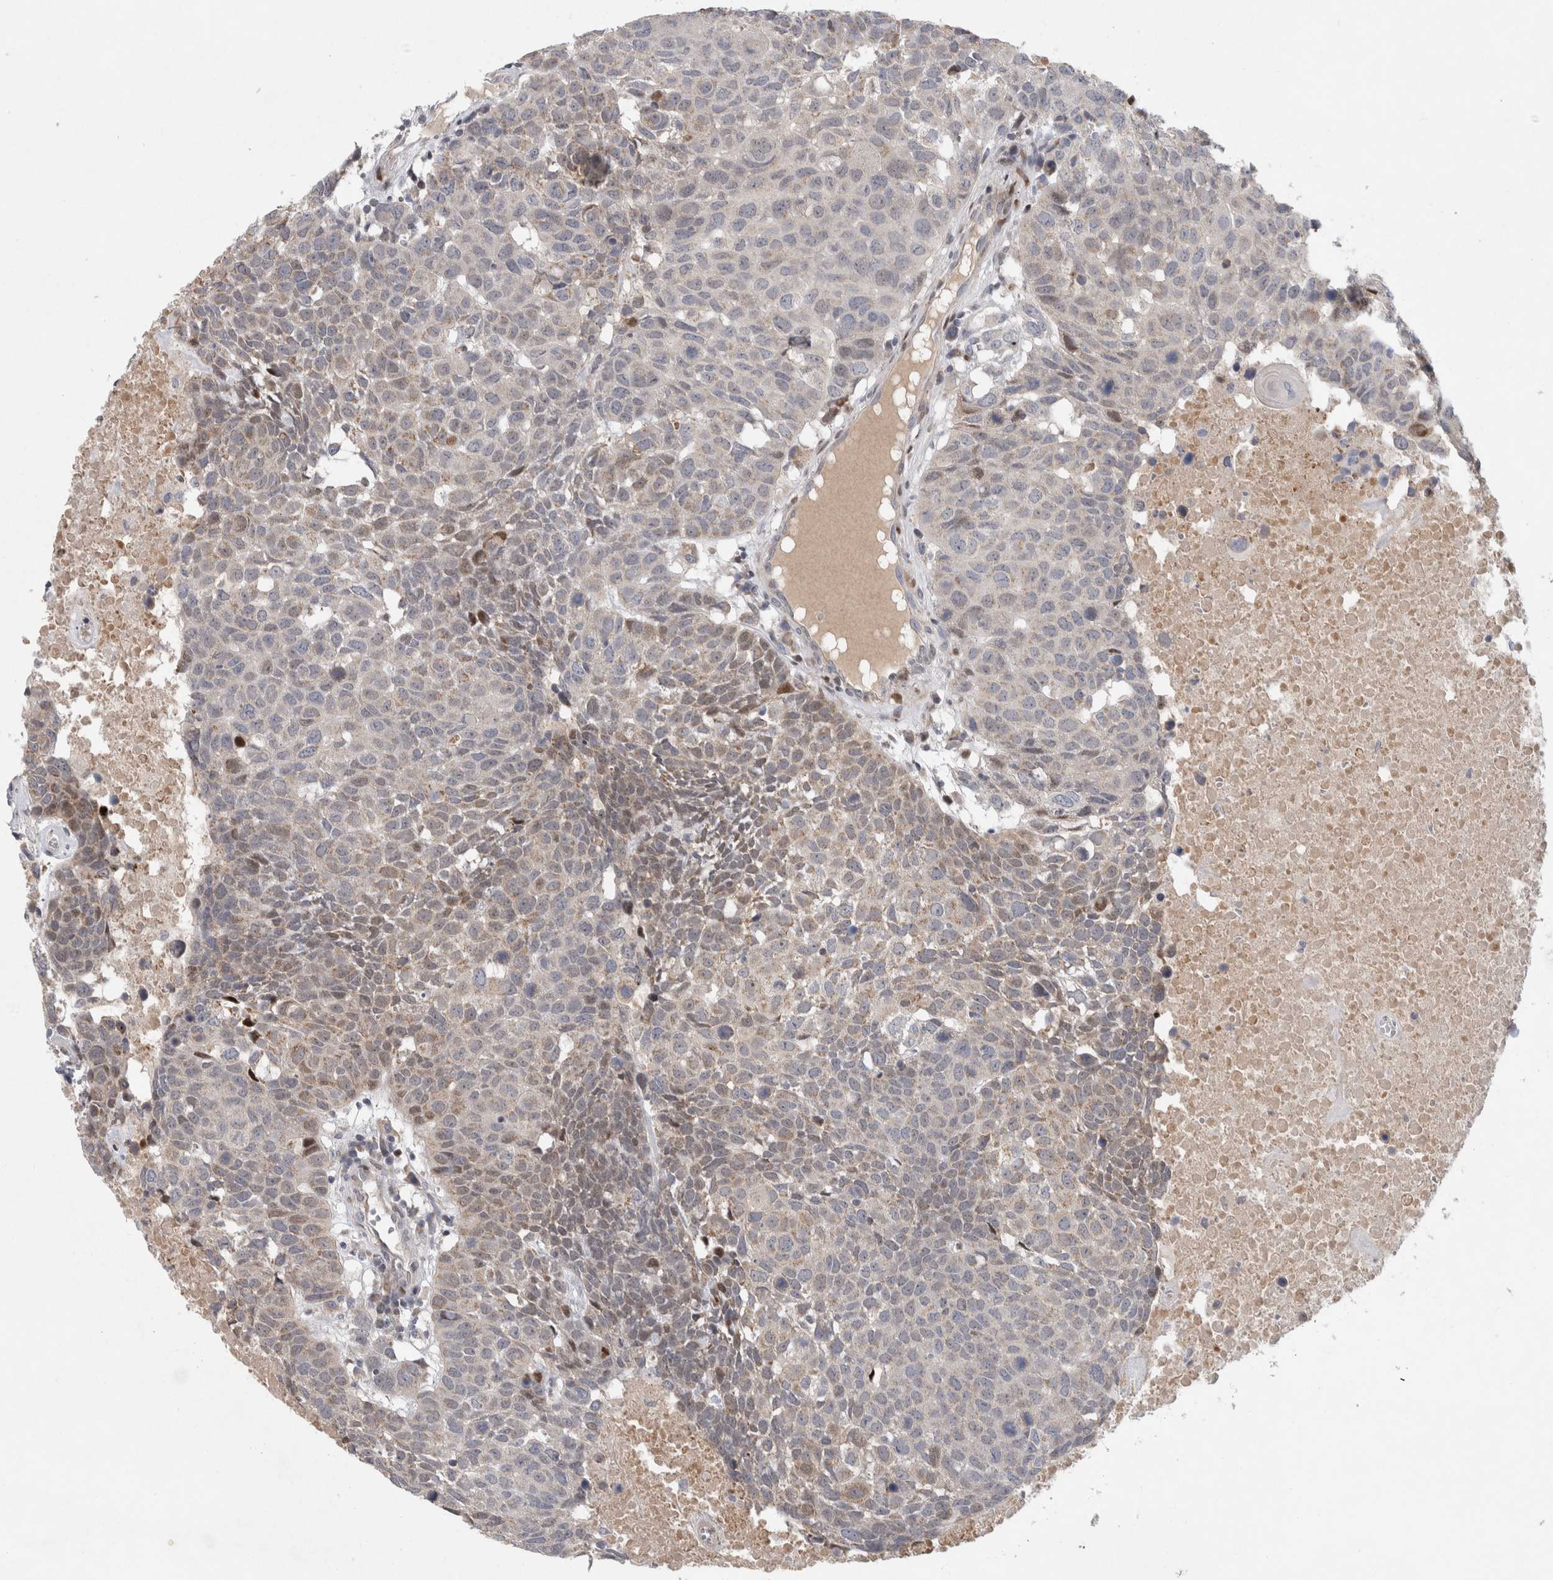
{"staining": {"intensity": "weak", "quantity": "<25%", "location": "nuclear"}, "tissue": "head and neck cancer", "cell_type": "Tumor cells", "image_type": "cancer", "snomed": [{"axis": "morphology", "description": "Squamous cell carcinoma, NOS"}, {"axis": "topography", "description": "Head-Neck"}], "caption": "A photomicrograph of human head and neck squamous cell carcinoma is negative for staining in tumor cells.", "gene": "RBM48", "patient": {"sex": "male", "age": 66}}